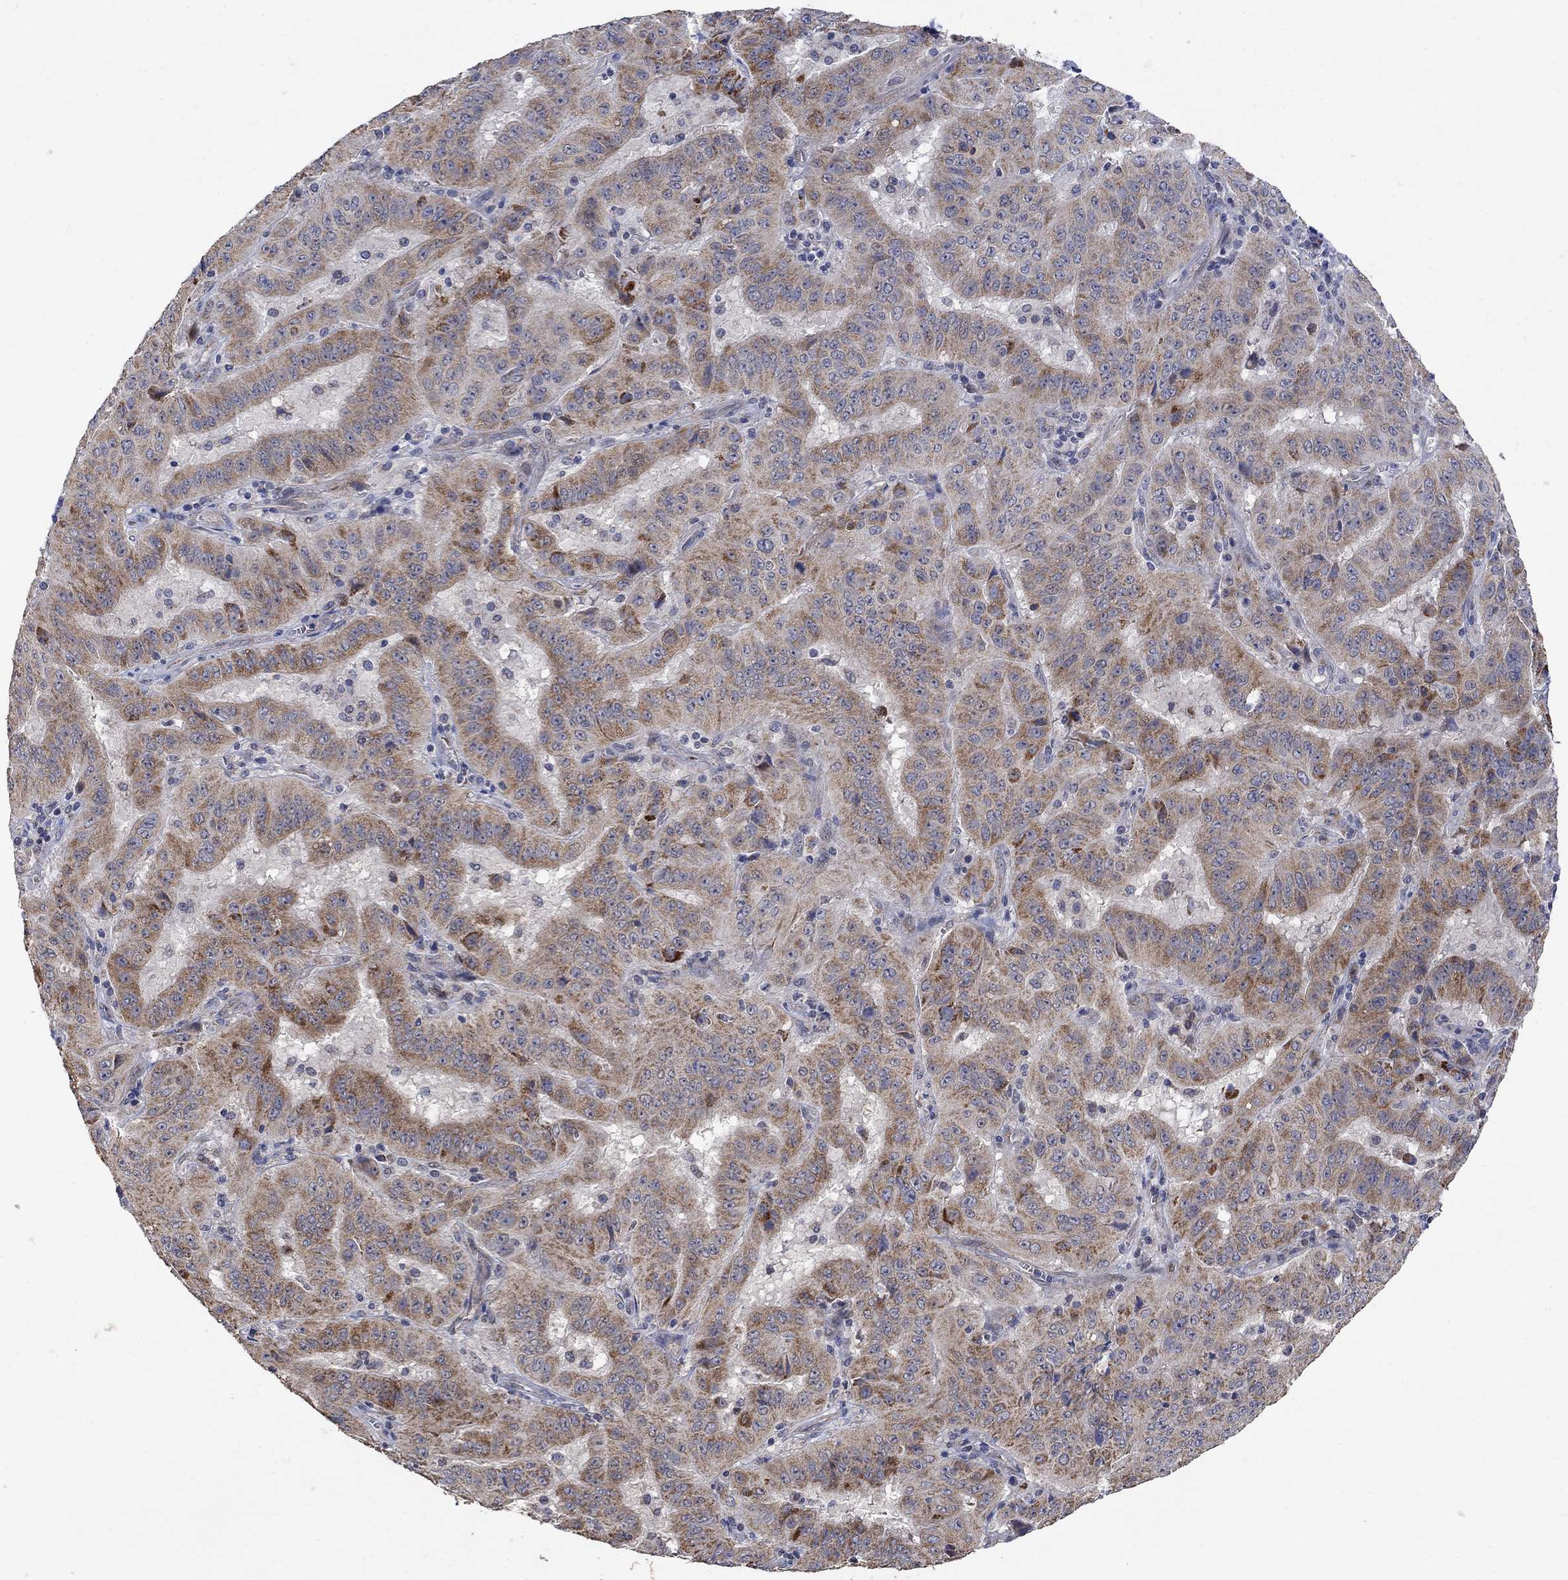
{"staining": {"intensity": "strong", "quantity": "25%-75%", "location": "cytoplasmic/membranous"}, "tissue": "pancreatic cancer", "cell_type": "Tumor cells", "image_type": "cancer", "snomed": [{"axis": "morphology", "description": "Adenocarcinoma, NOS"}, {"axis": "topography", "description": "Pancreas"}], "caption": "This is an image of IHC staining of adenocarcinoma (pancreatic), which shows strong expression in the cytoplasmic/membranous of tumor cells.", "gene": "ANKRA2", "patient": {"sex": "male", "age": 63}}